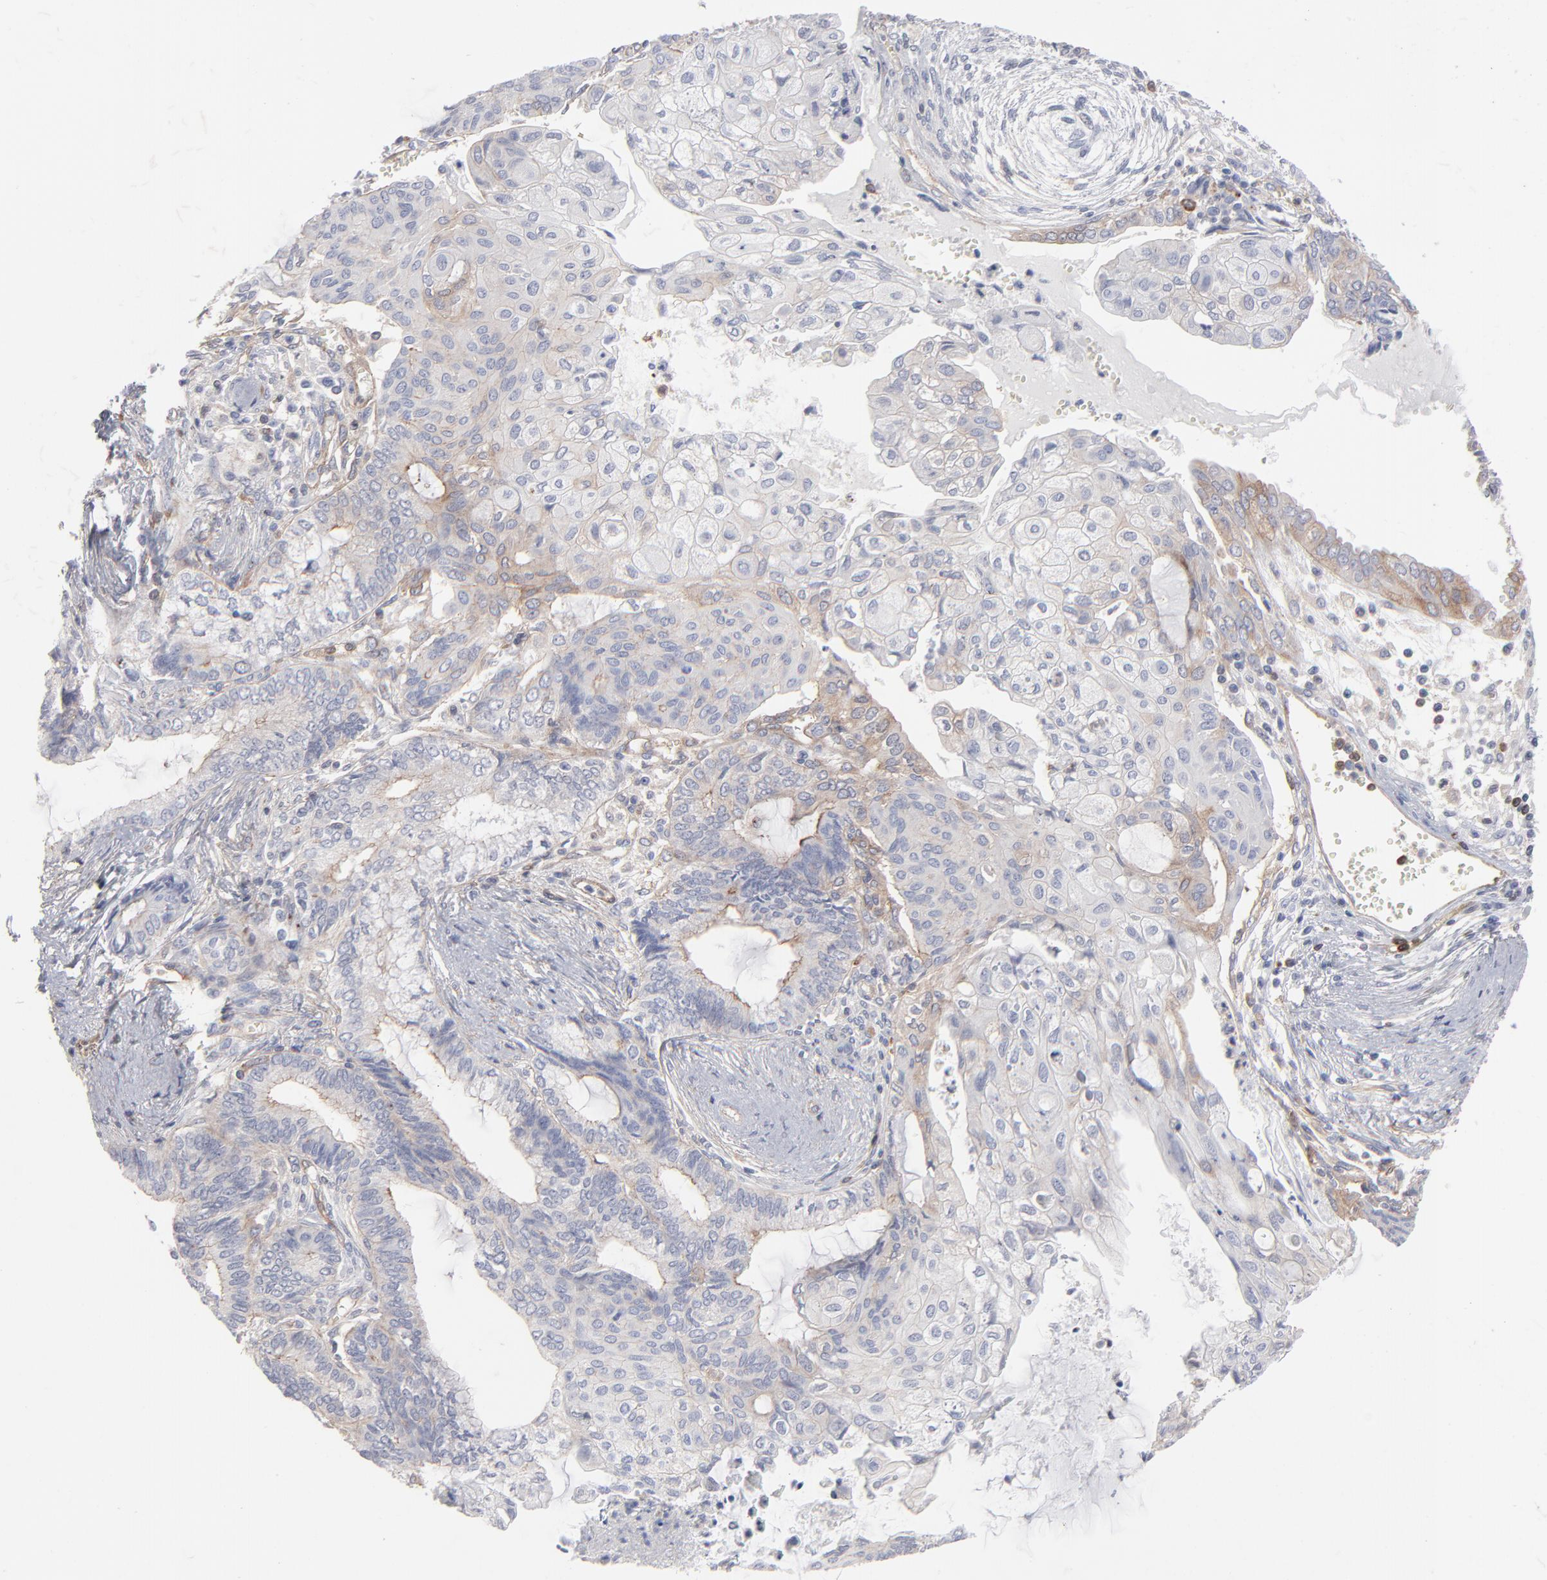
{"staining": {"intensity": "weak", "quantity": "<25%", "location": "cytoplasmic/membranous"}, "tissue": "endometrial cancer", "cell_type": "Tumor cells", "image_type": "cancer", "snomed": [{"axis": "morphology", "description": "Adenocarcinoma, NOS"}, {"axis": "topography", "description": "Endometrium"}], "caption": "IHC photomicrograph of neoplastic tissue: human endometrial adenocarcinoma stained with DAB exhibits no significant protein expression in tumor cells. The staining was performed using DAB to visualize the protein expression in brown, while the nuclei were stained in blue with hematoxylin (Magnification: 20x).", "gene": "PXN", "patient": {"sex": "female", "age": 79}}